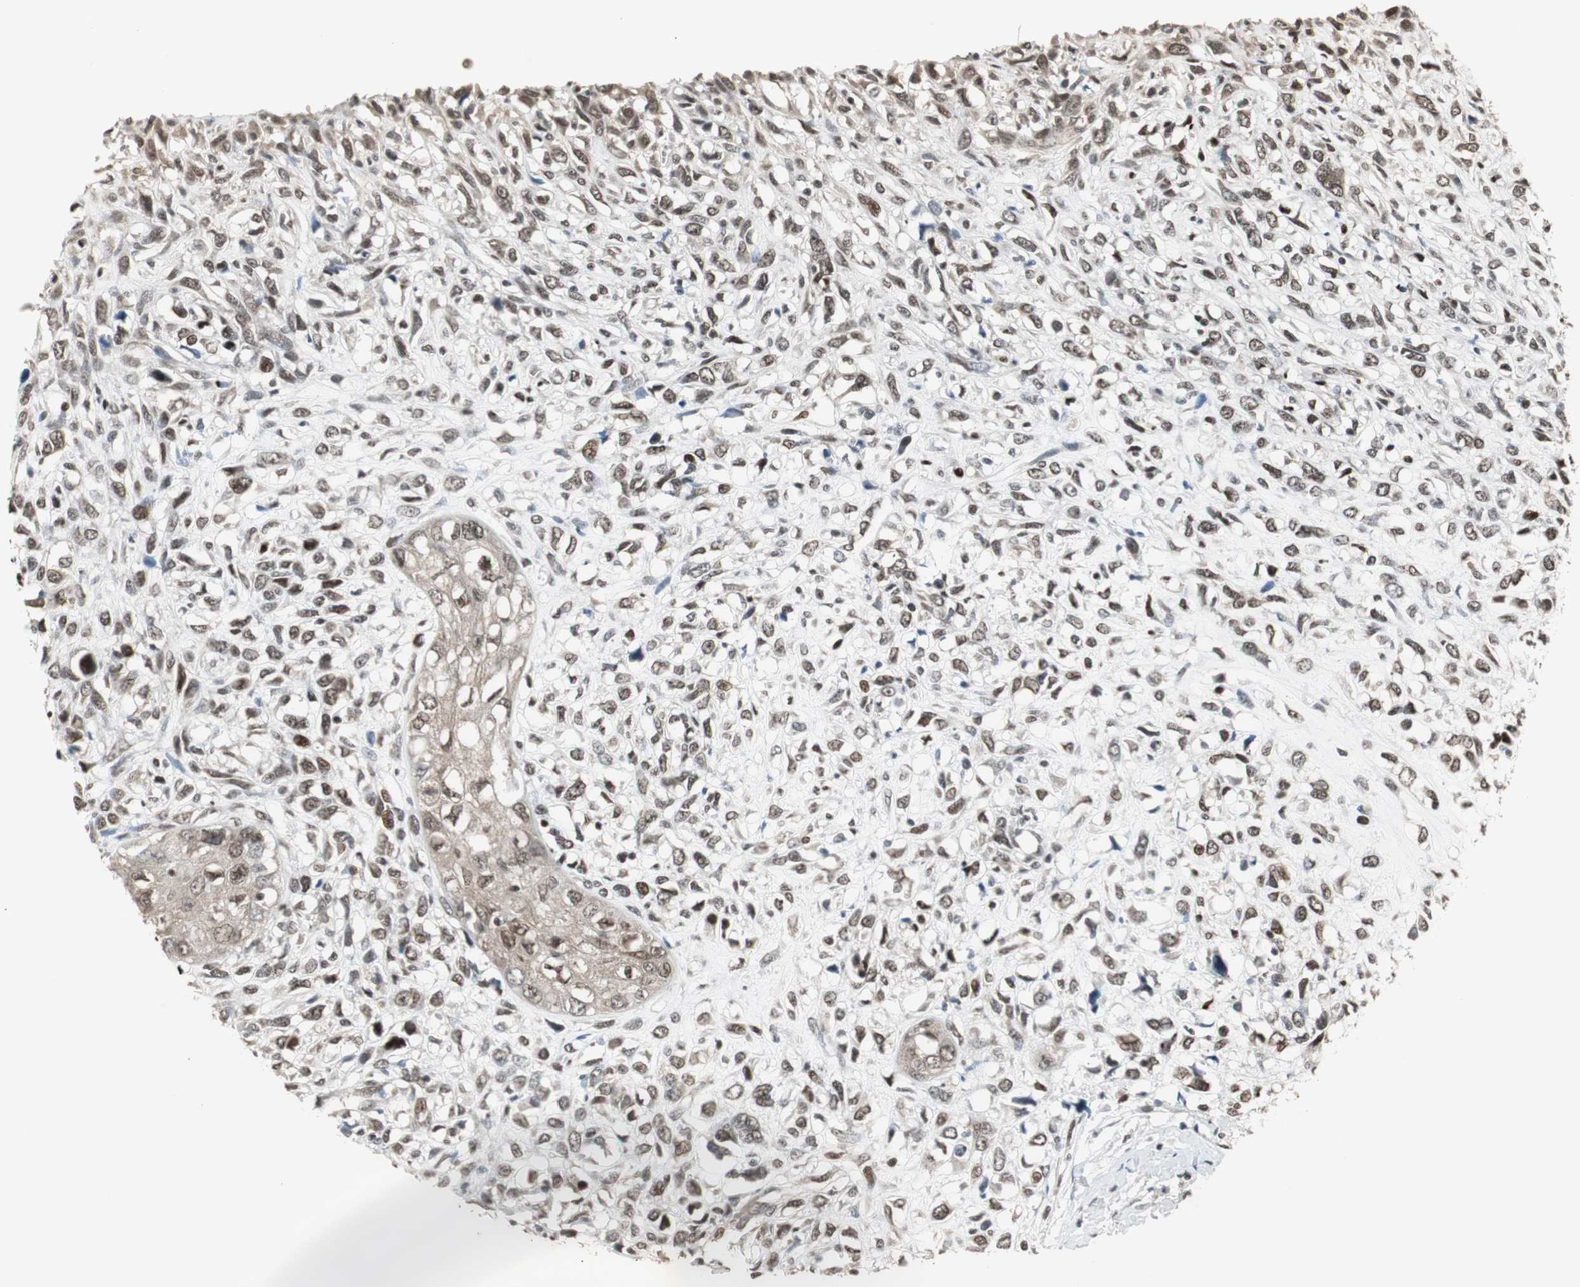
{"staining": {"intensity": "moderate", "quantity": ">75%", "location": "nuclear"}, "tissue": "head and neck cancer", "cell_type": "Tumor cells", "image_type": "cancer", "snomed": [{"axis": "morphology", "description": "Necrosis, NOS"}, {"axis": "morphology", "description": "Neoplasm, malignant, NOS"}, {"axis": "topography", "description": "Salivary gland"}, {"axis": "topography", "description": "Head-Neck"}], "caption": "This is a photomicrograph of immunohistochemistry (IHC) staining of head and neck cancer (malignant neoplasm), which shows moderate positivity in the nuclear of tumor cells.", "gene": "TAF5", "patient": {"sex": "male", "age": 43}}